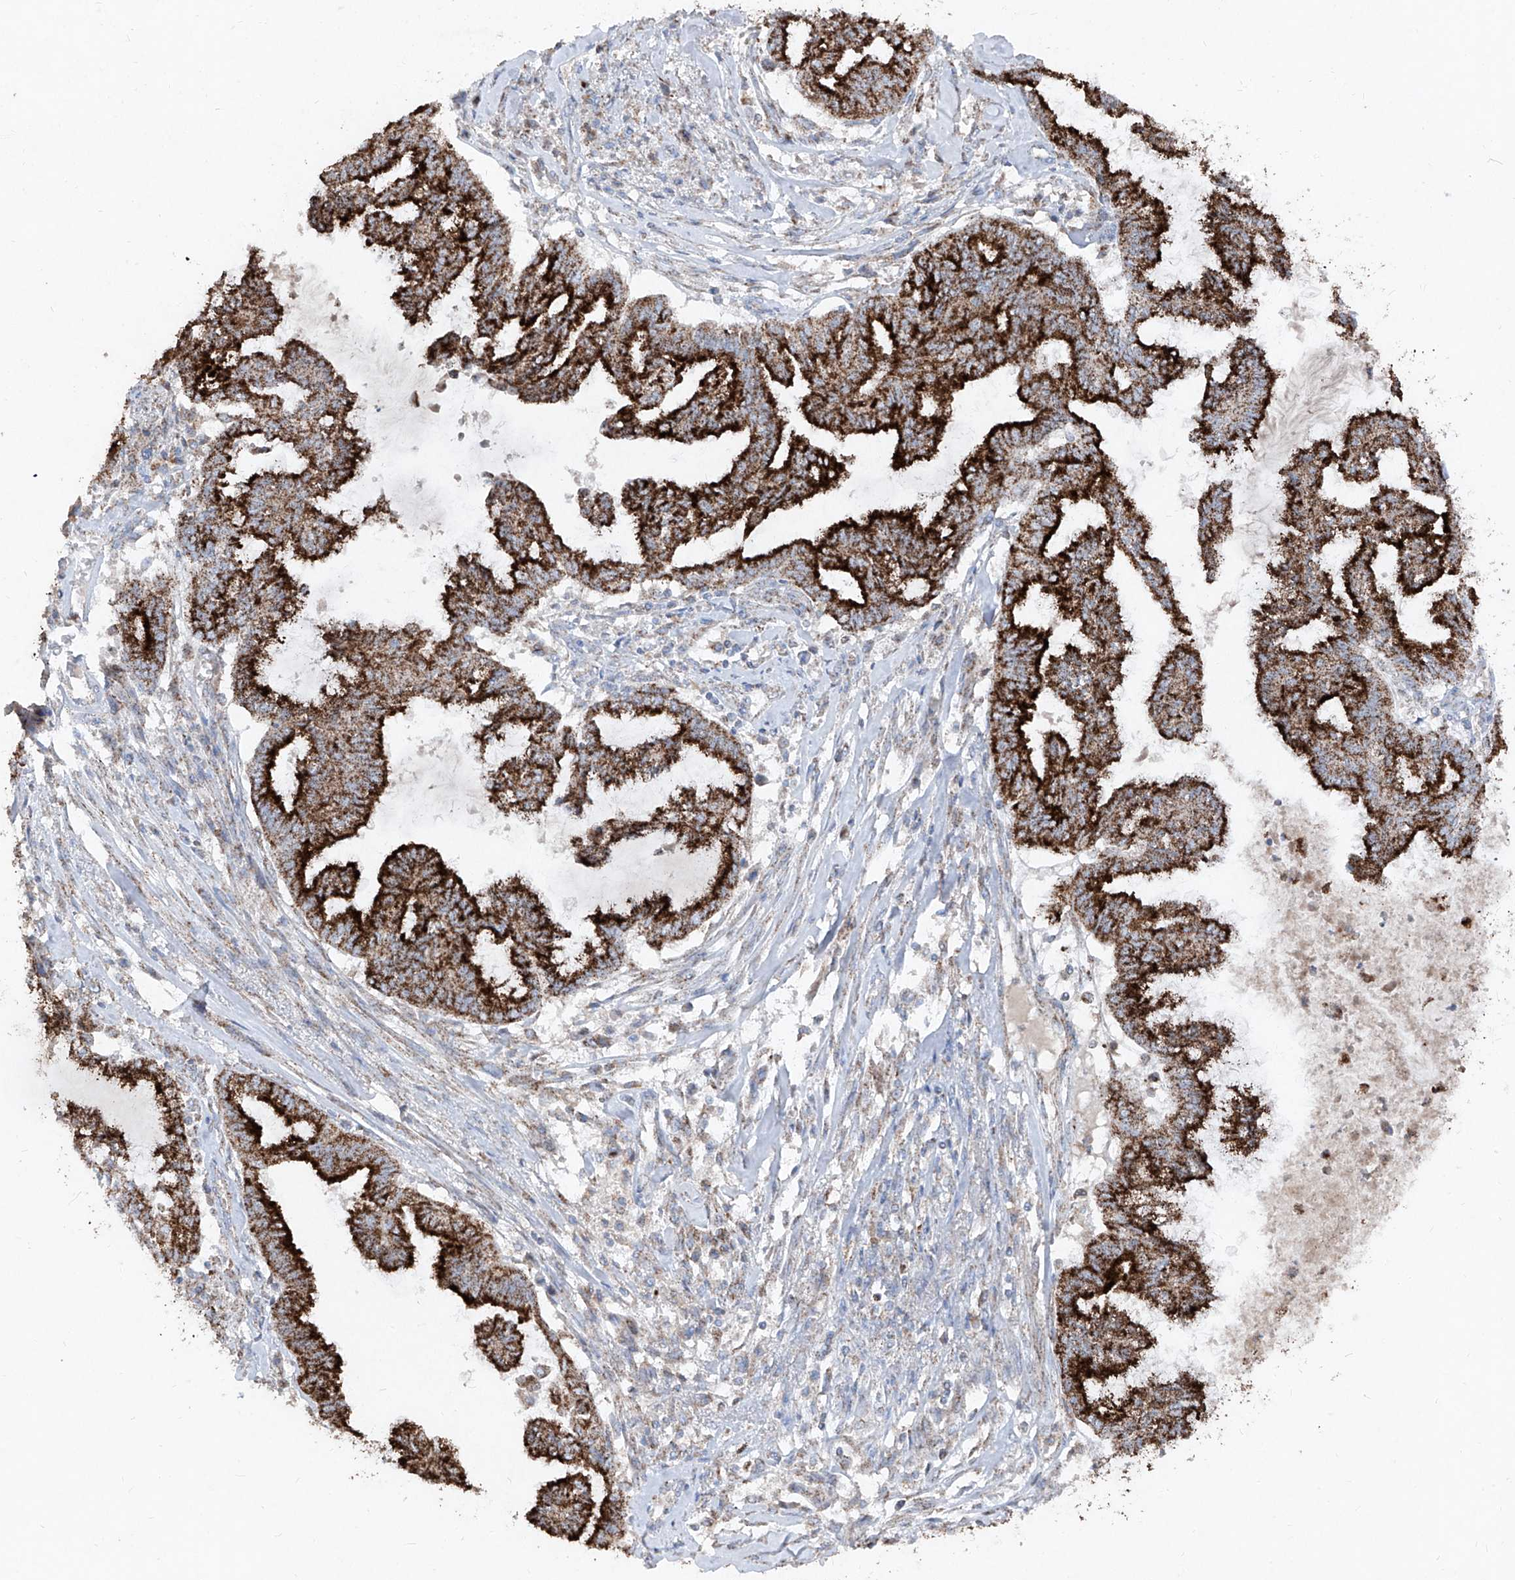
{"staining": {"intensity": "strong", "quantity": ">75%", "location": "cytoplasmic/membranous"}, "tissue": "endometrial cancer", "cell_type": "Tumor cells", "image_type": "cancer", "snomed": [{"axis": "morphology", "description": "Adenocarcinoma, NOS"}, {"axis": "topography", "description": "Endometrium"}], "caption": "High-power microscopy captured an immunohistochemistry (IHC) image of endometrial cancer (adenocarcinoma), revealing strong cytoplasmic/membranous expression in about >75% of tumor cells. Using DAB (3,3'-diaminobenzidine) (brown) and hematoxylin (blue) stains, captured at high magnification using brightfield microscopy.", "gene": "ABCD3", "patient": {"sex": "female", "age": 86}}